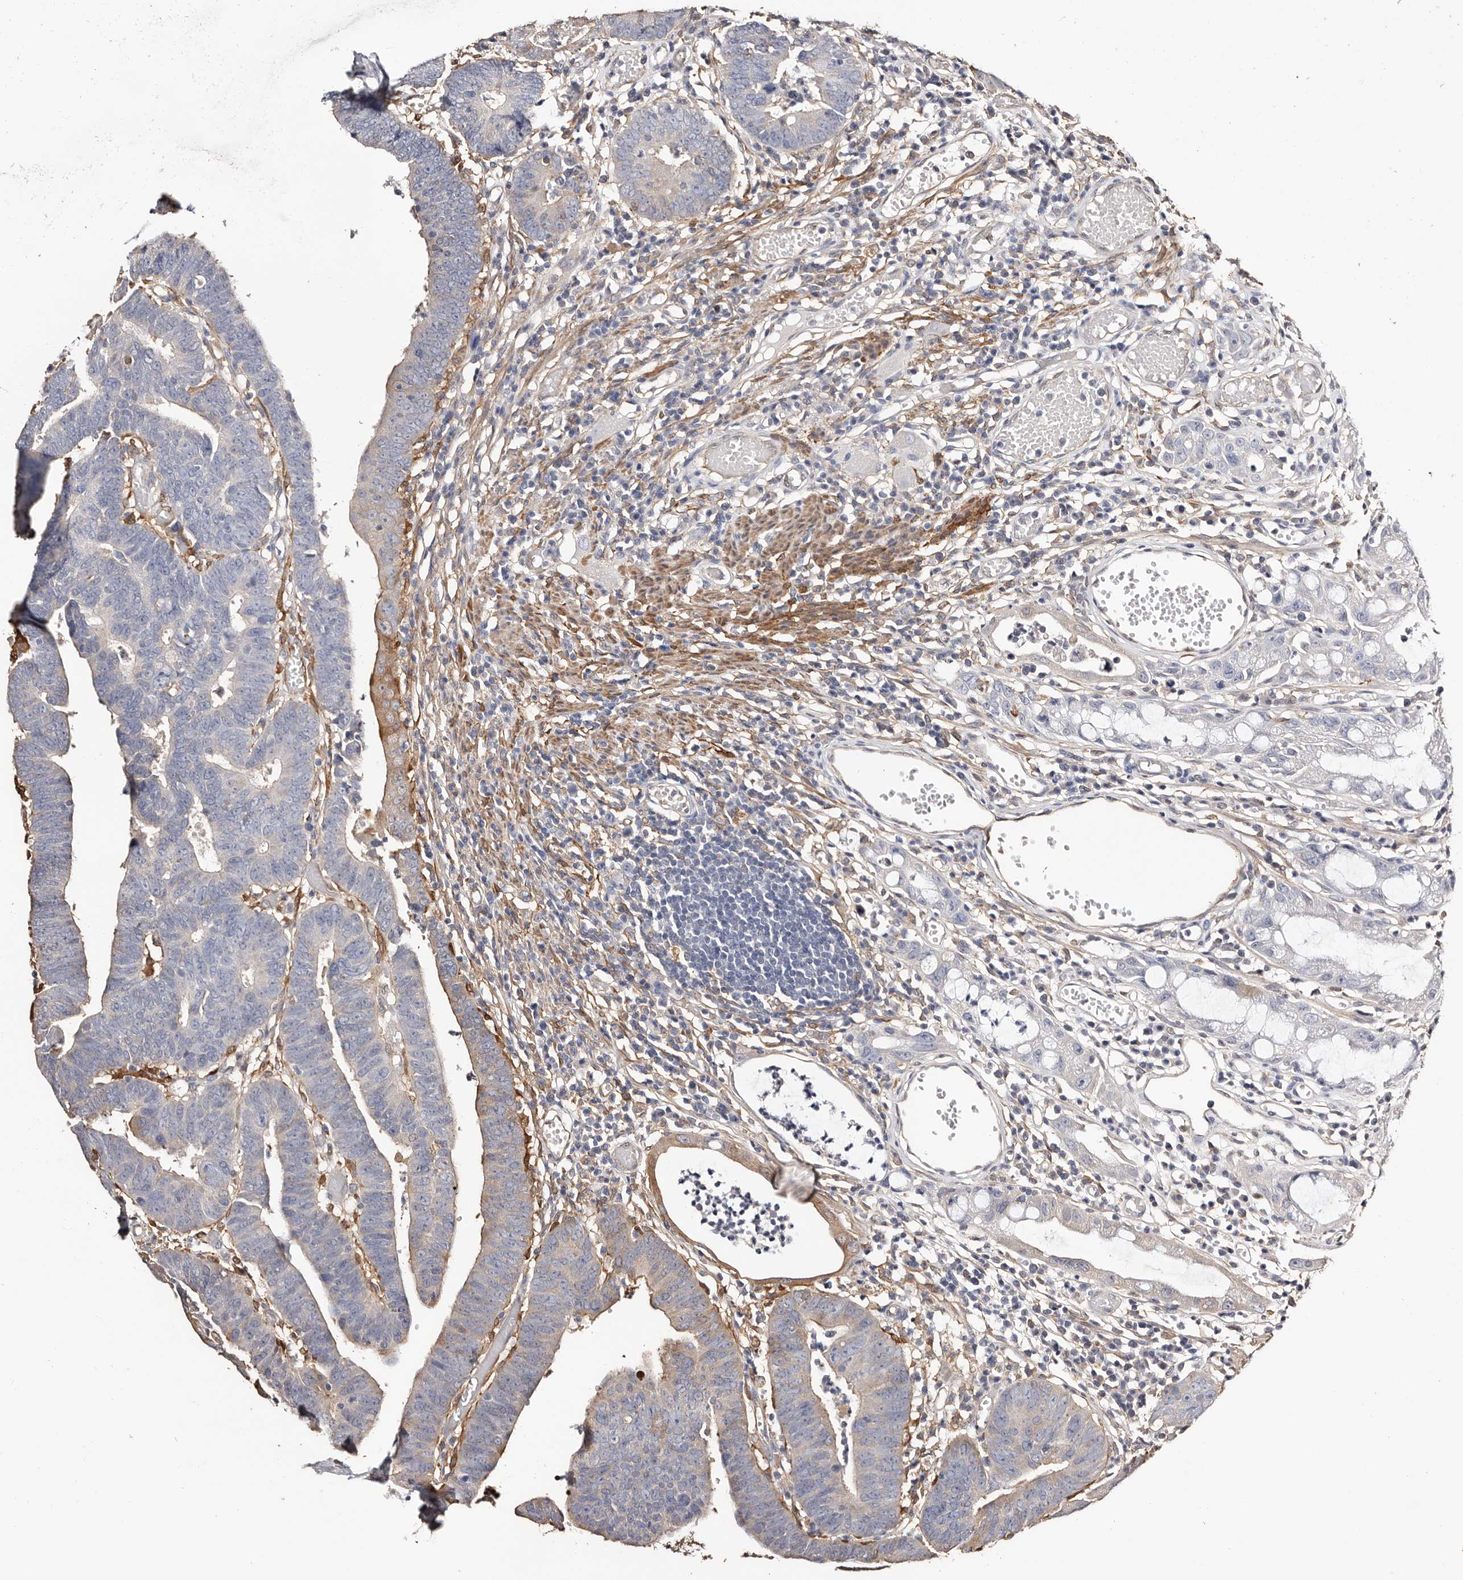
{"staining": {"intensity": "negative", "quantity": "none", "location": "none"}, "tissue": "colorectal cancer", "cell_type": "Tumor cells", "image_type": "cancer", "snomed": [{"axis": "morphology", "description": "Adenocarcinoma, NOS"}, {"axis": "topography", "description": "Rectum"}], "caption": "Immunohistochemical staining of adenocarcinoma (colorectal) reveals no significant expression in tumor cells.", "gene": "TGM2", "patient": {"sex": "female", "age": 65}}